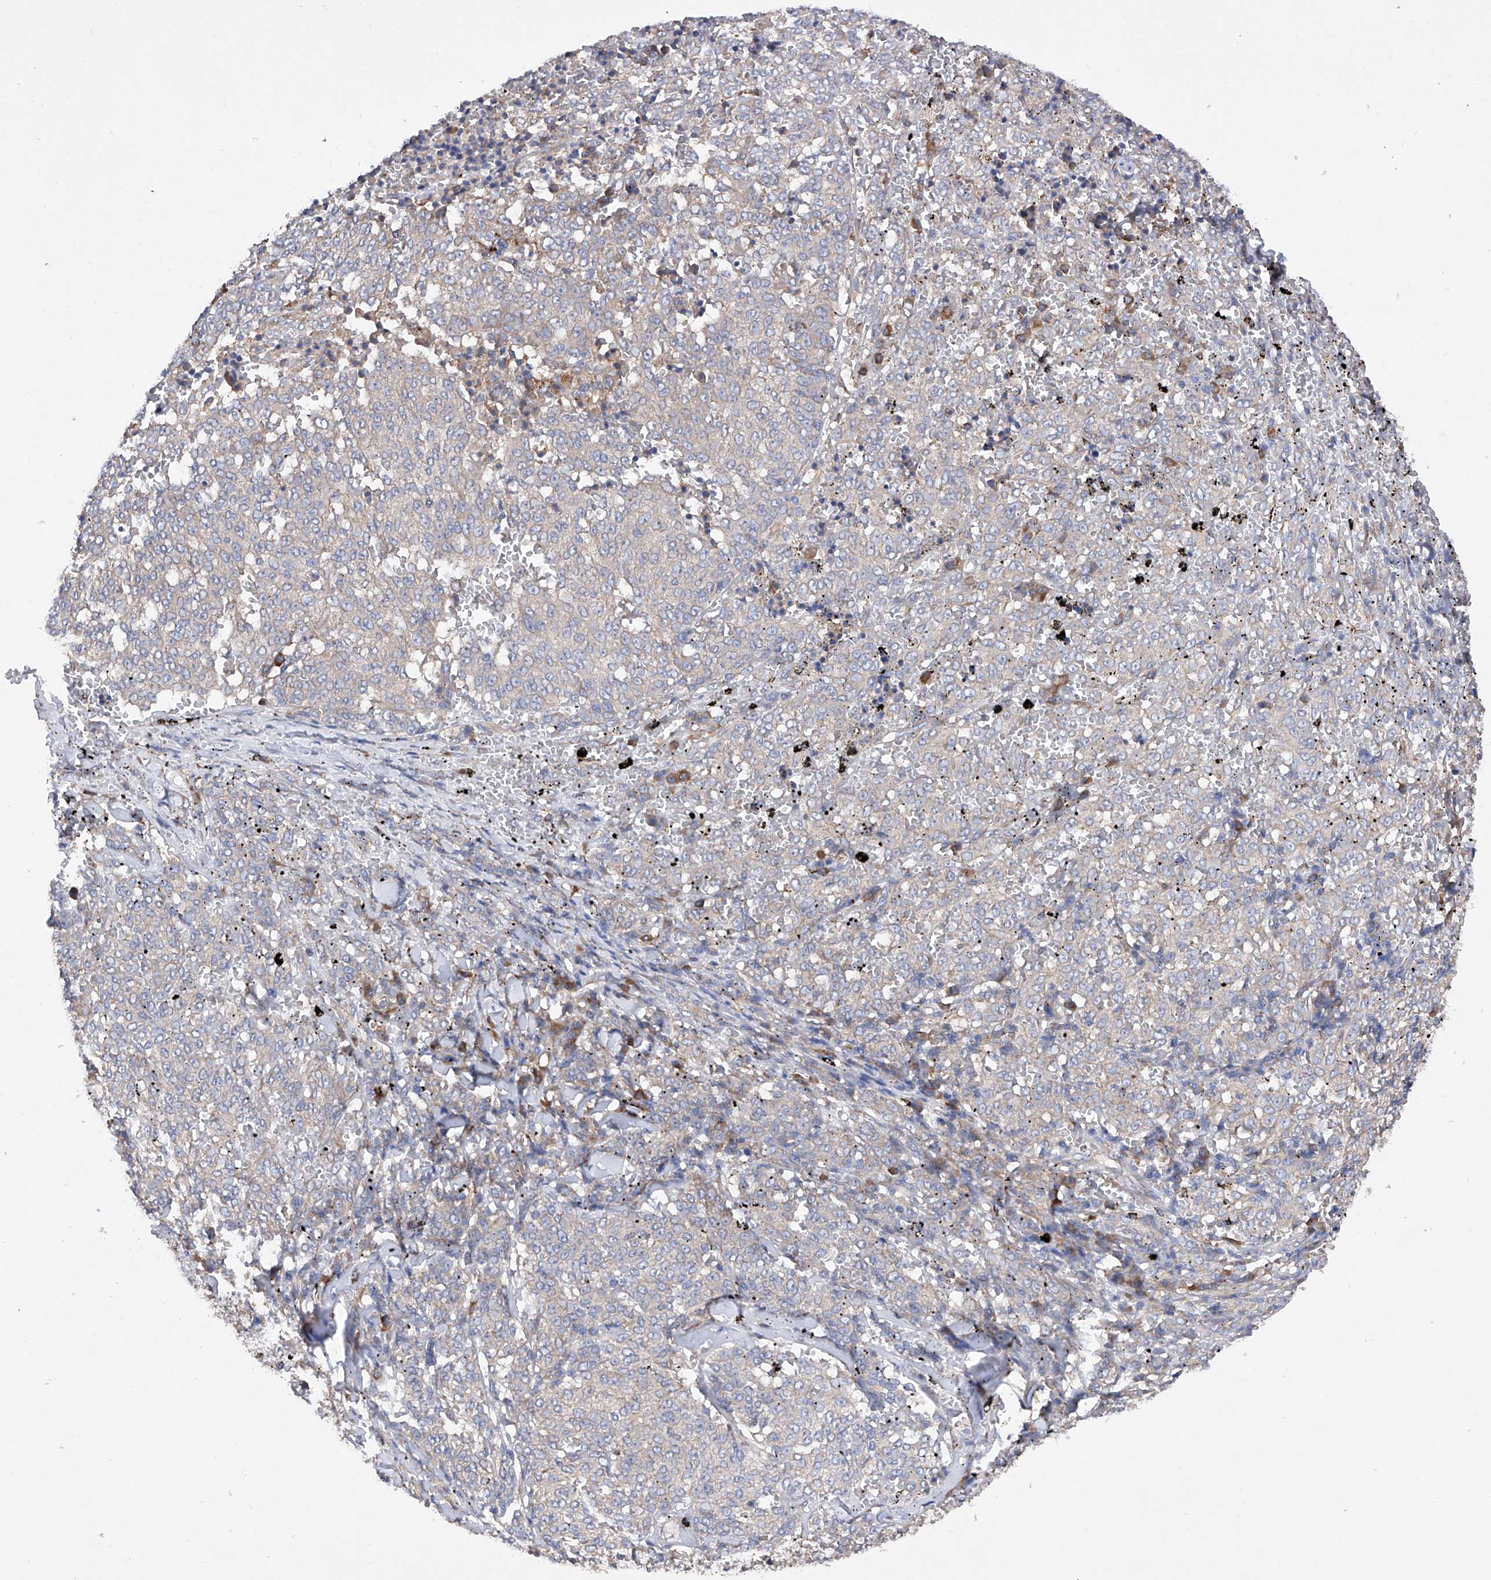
{"staining": {"intensity": "weak", "quantity": "<25%", "location": "cytoplasmic/membranous"}, "tissue": "melanoma", "cell_type": "Tumor cells", "image_type": "cancer", "snomed": [{"axis": "morphology", "description": "Malignant melanoma, NOS"}, {"axis": "topography", "description": "Skin"}], "caption": "A high-resolution photomicrograph shows immunohistochemistry staining of malignant melanoma, which displays no significant positivity in tumor cells.", "gene": "INPP5B", "patient": {"sex": "female", "age": 72}}